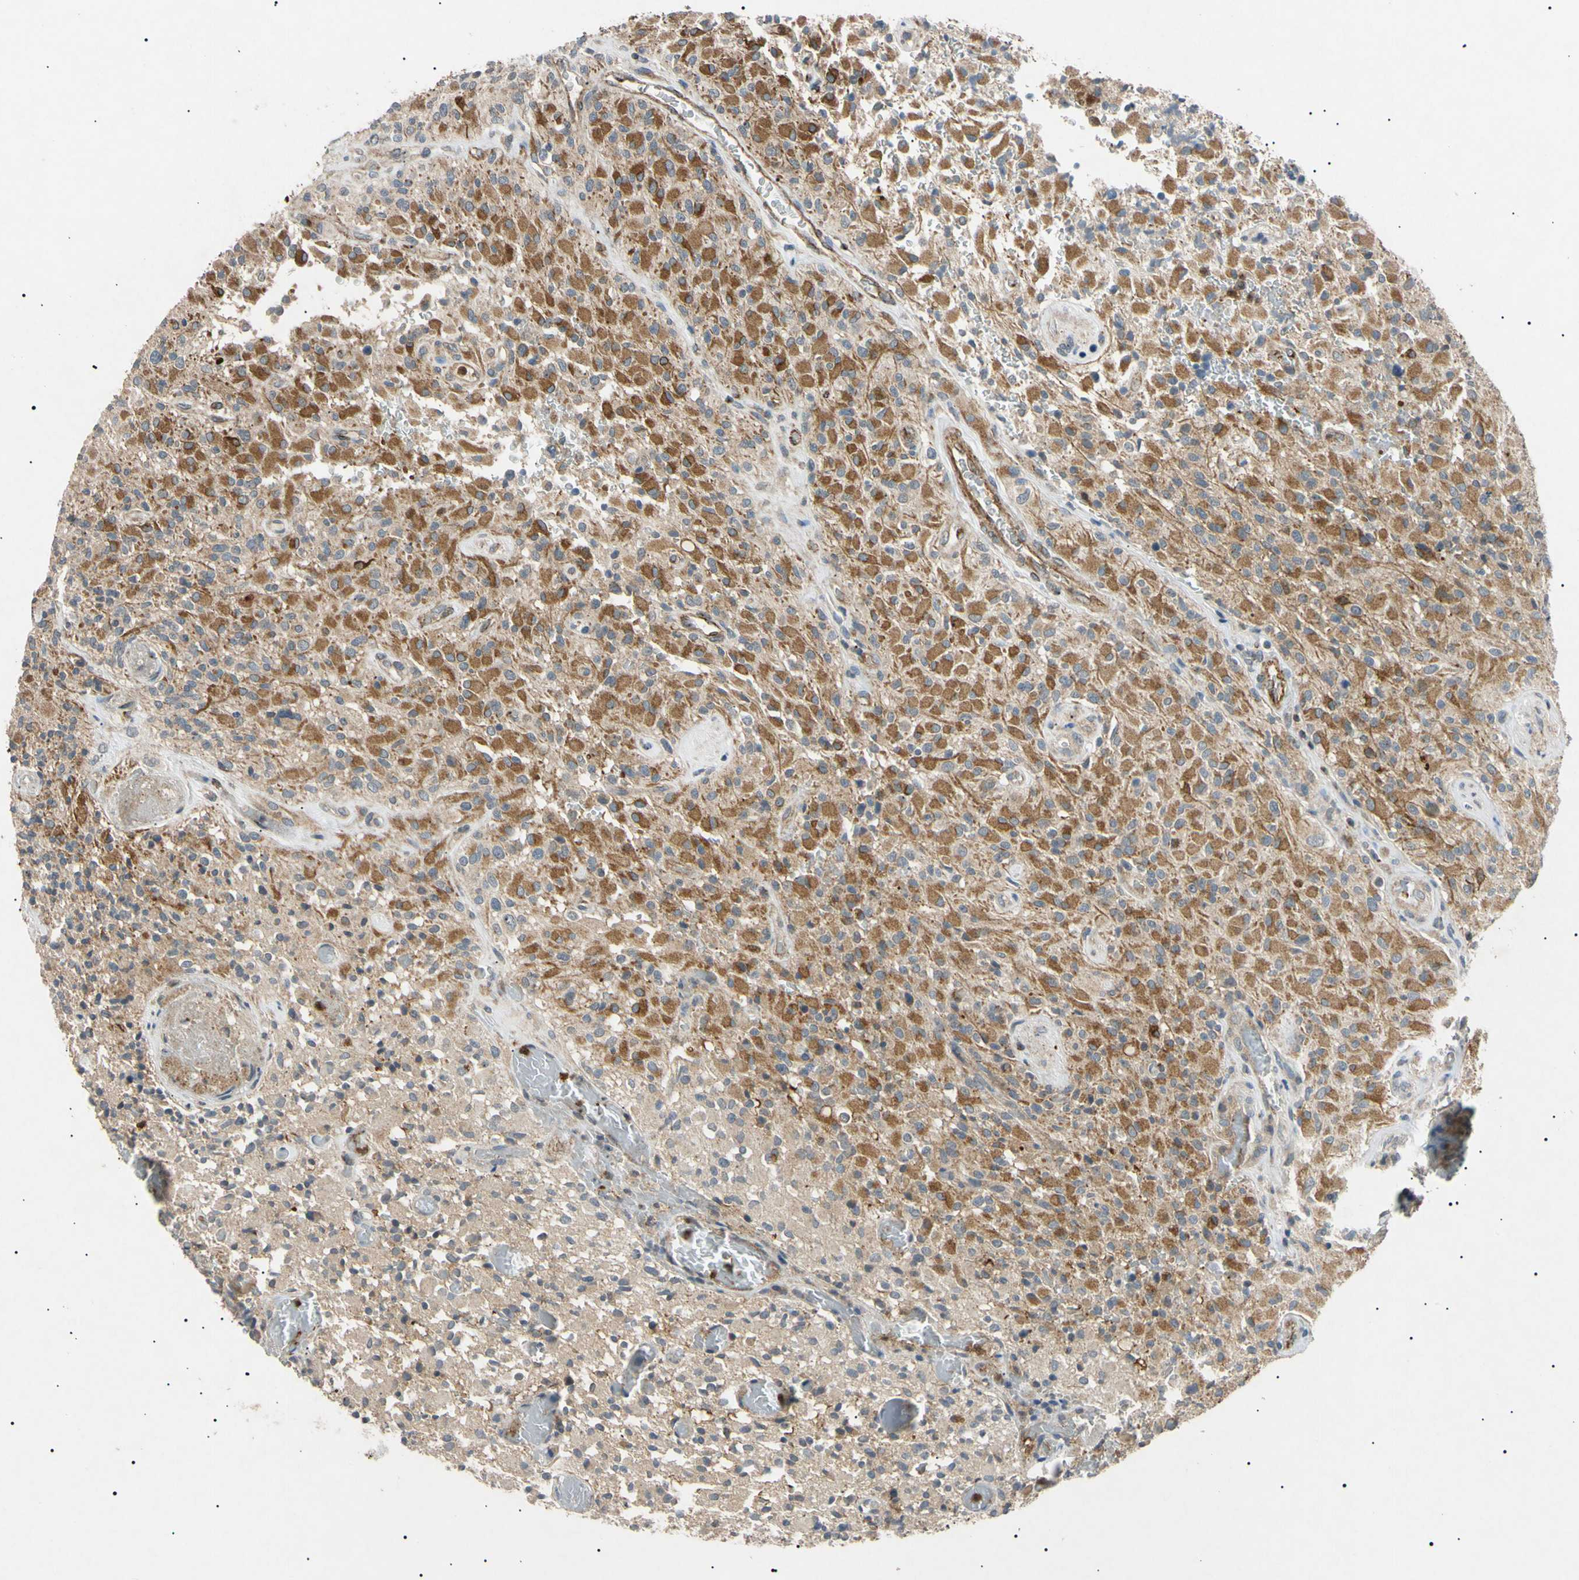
{"staining": {"intensity": "moderate", "quantity": ">75%", "location": "cytoplasmic/membranous"}, "tissue": "glioma", "cell_type": "Tumor cells", "image_type": "cancer", "snomed": [{"axis": "morphology", "description": "Glioma, malignant, High grade"}, {"axis": "topography", "description": "Brain"}], "caption": "Malignant glioma (high-grade) stained for a protein reveals moderate cytoplasmic/membranous positivity in tumor cells.", "gene": "TUBB4A", "patient": {"sex": "male", "age": 71}}